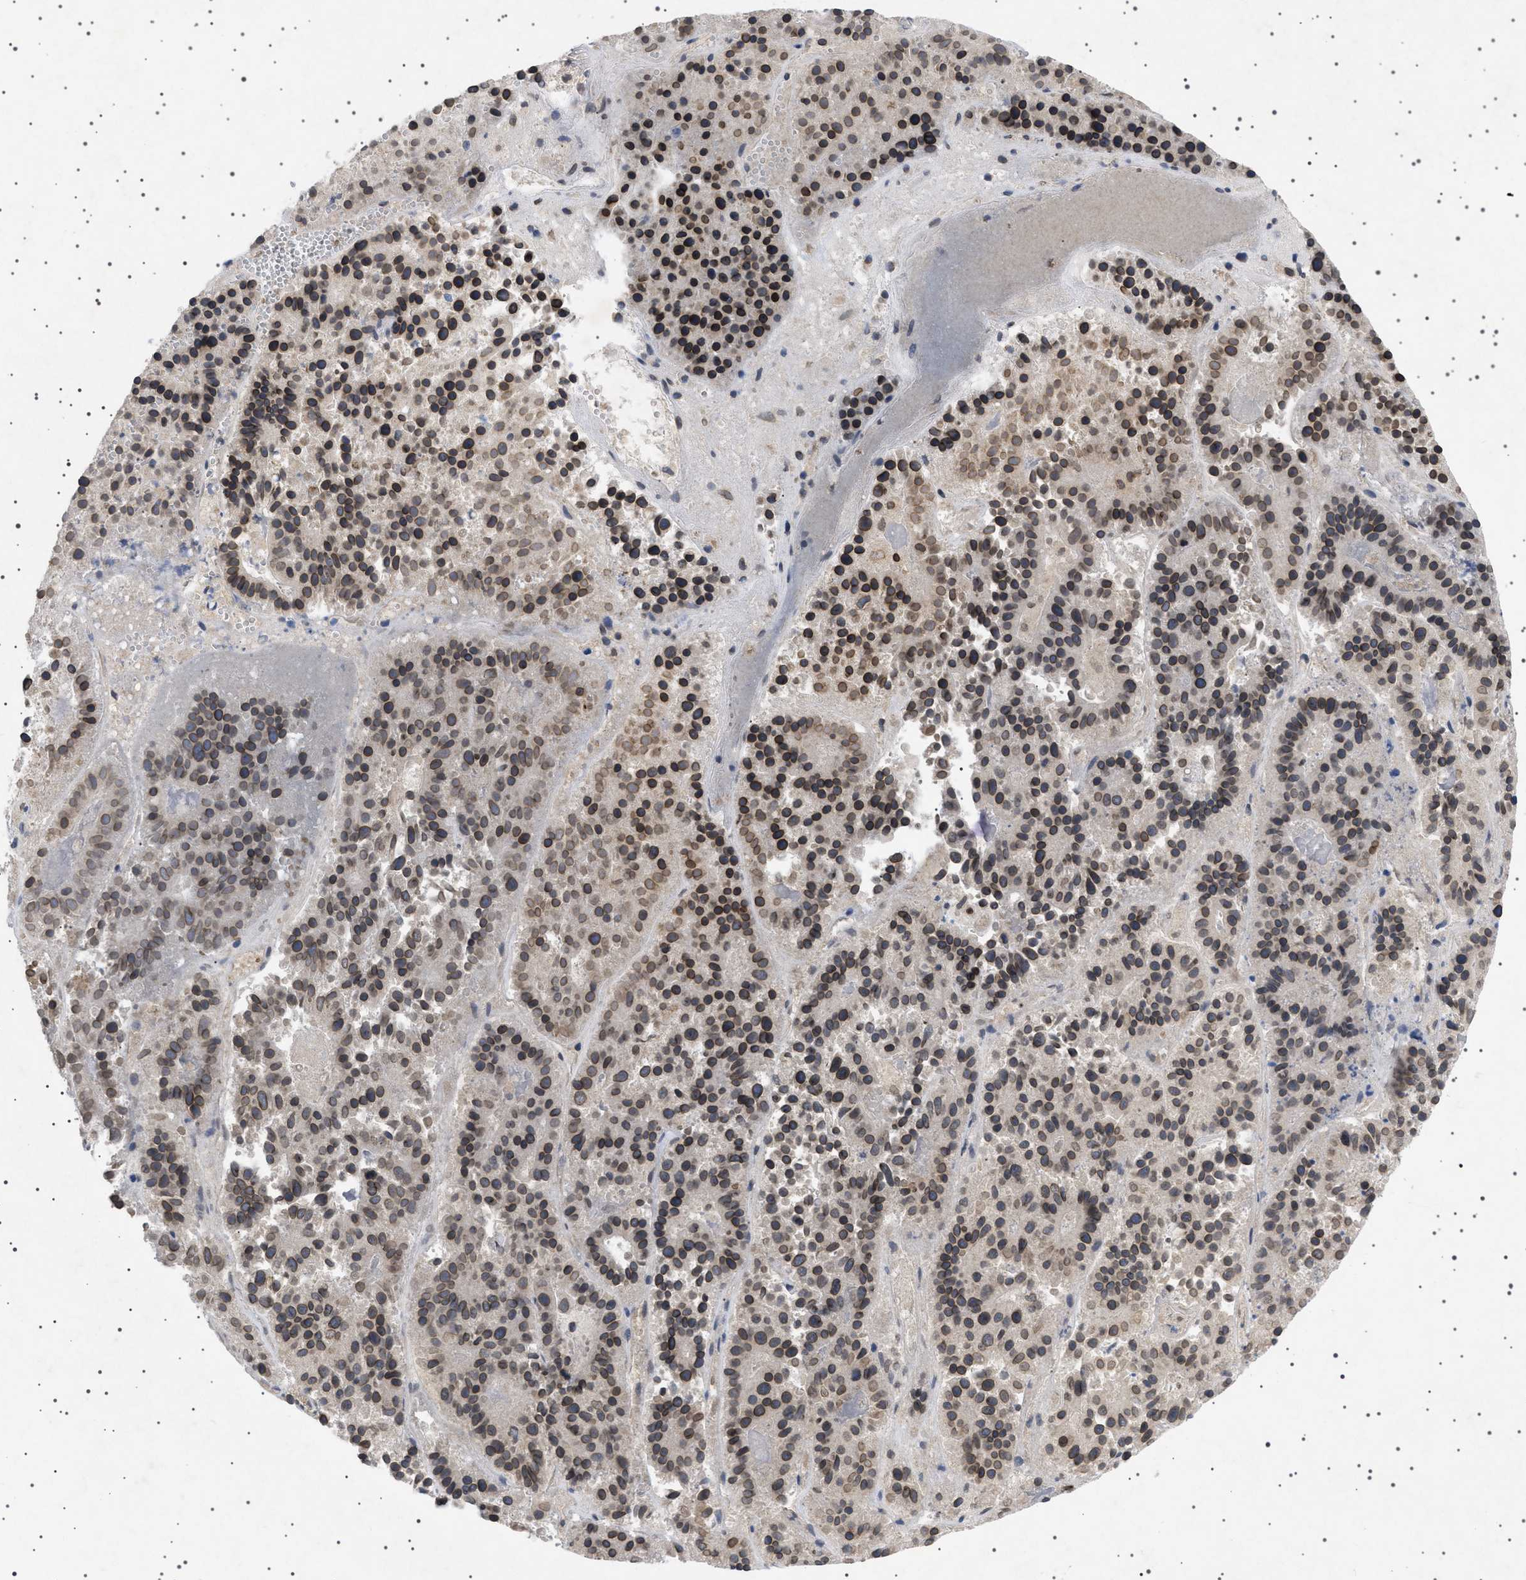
{"staining": {"intensity": "strong", "quantity": ">75%", "location": "cytoplasmic/membranous,nuclear"}, "tissue": "pancreatic cancer", "cell_type": "Tumor cells", "image_type": "cancer", "snomed": [{"axis": "morphology", "description": "Adenocarcinoma, NOS"}, {"axis": "topography", "description": "Pancreas"}], "caption": "This micrograph displays IHC staining of human adenocarcinoma (pancreatic), with high strong cytoplasmic/membranous and nuclear expression in approximately >75% of tumor cells.", "gene": "NUP93", "patient": {"sex": "male", "age": 50}}